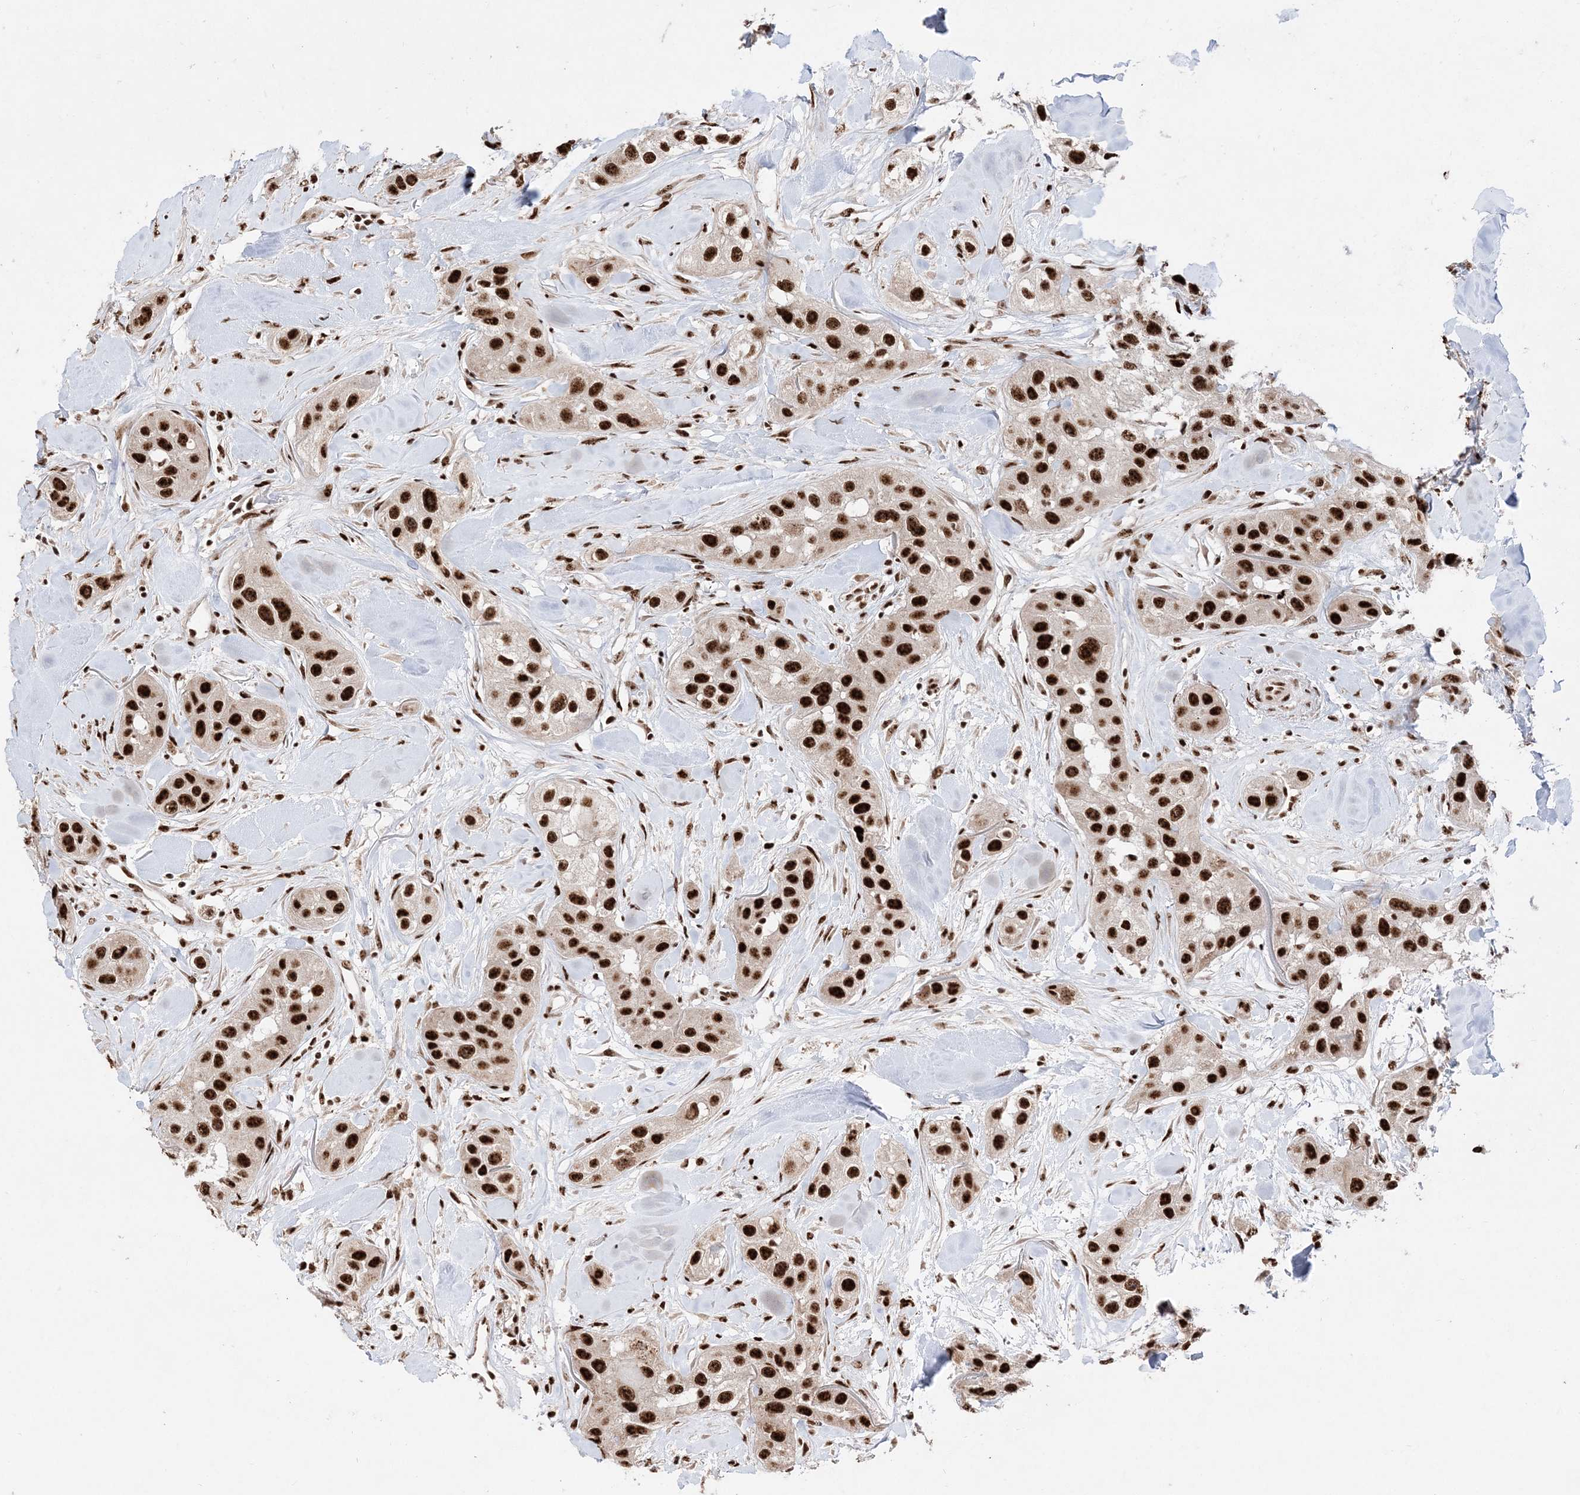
{"staining": {"intensity": "strong", "quantity": ">75%", "location": "nuclear"}, "tissue": "head and neck cancer", "cell_type": "Tumor cells", "image_type": "cancer", "snomed": [{"axis": "morphology", "description": "Normal tissue, NOS"}, {"axis": "morphology", "description": "Squamous cell carcinoma, NOS"}, {"axis": "topography", "description": "Skeletal muscle"}, {"axis": "topography", "description": "Head-Neck"}], "caption": "Protein expression analysis of head and neck cancer shows strong nuclear positivity in approximately >75% of tumor cells.", "gene": "RBM17", "patient": {"sex": "male", "age": 51}}